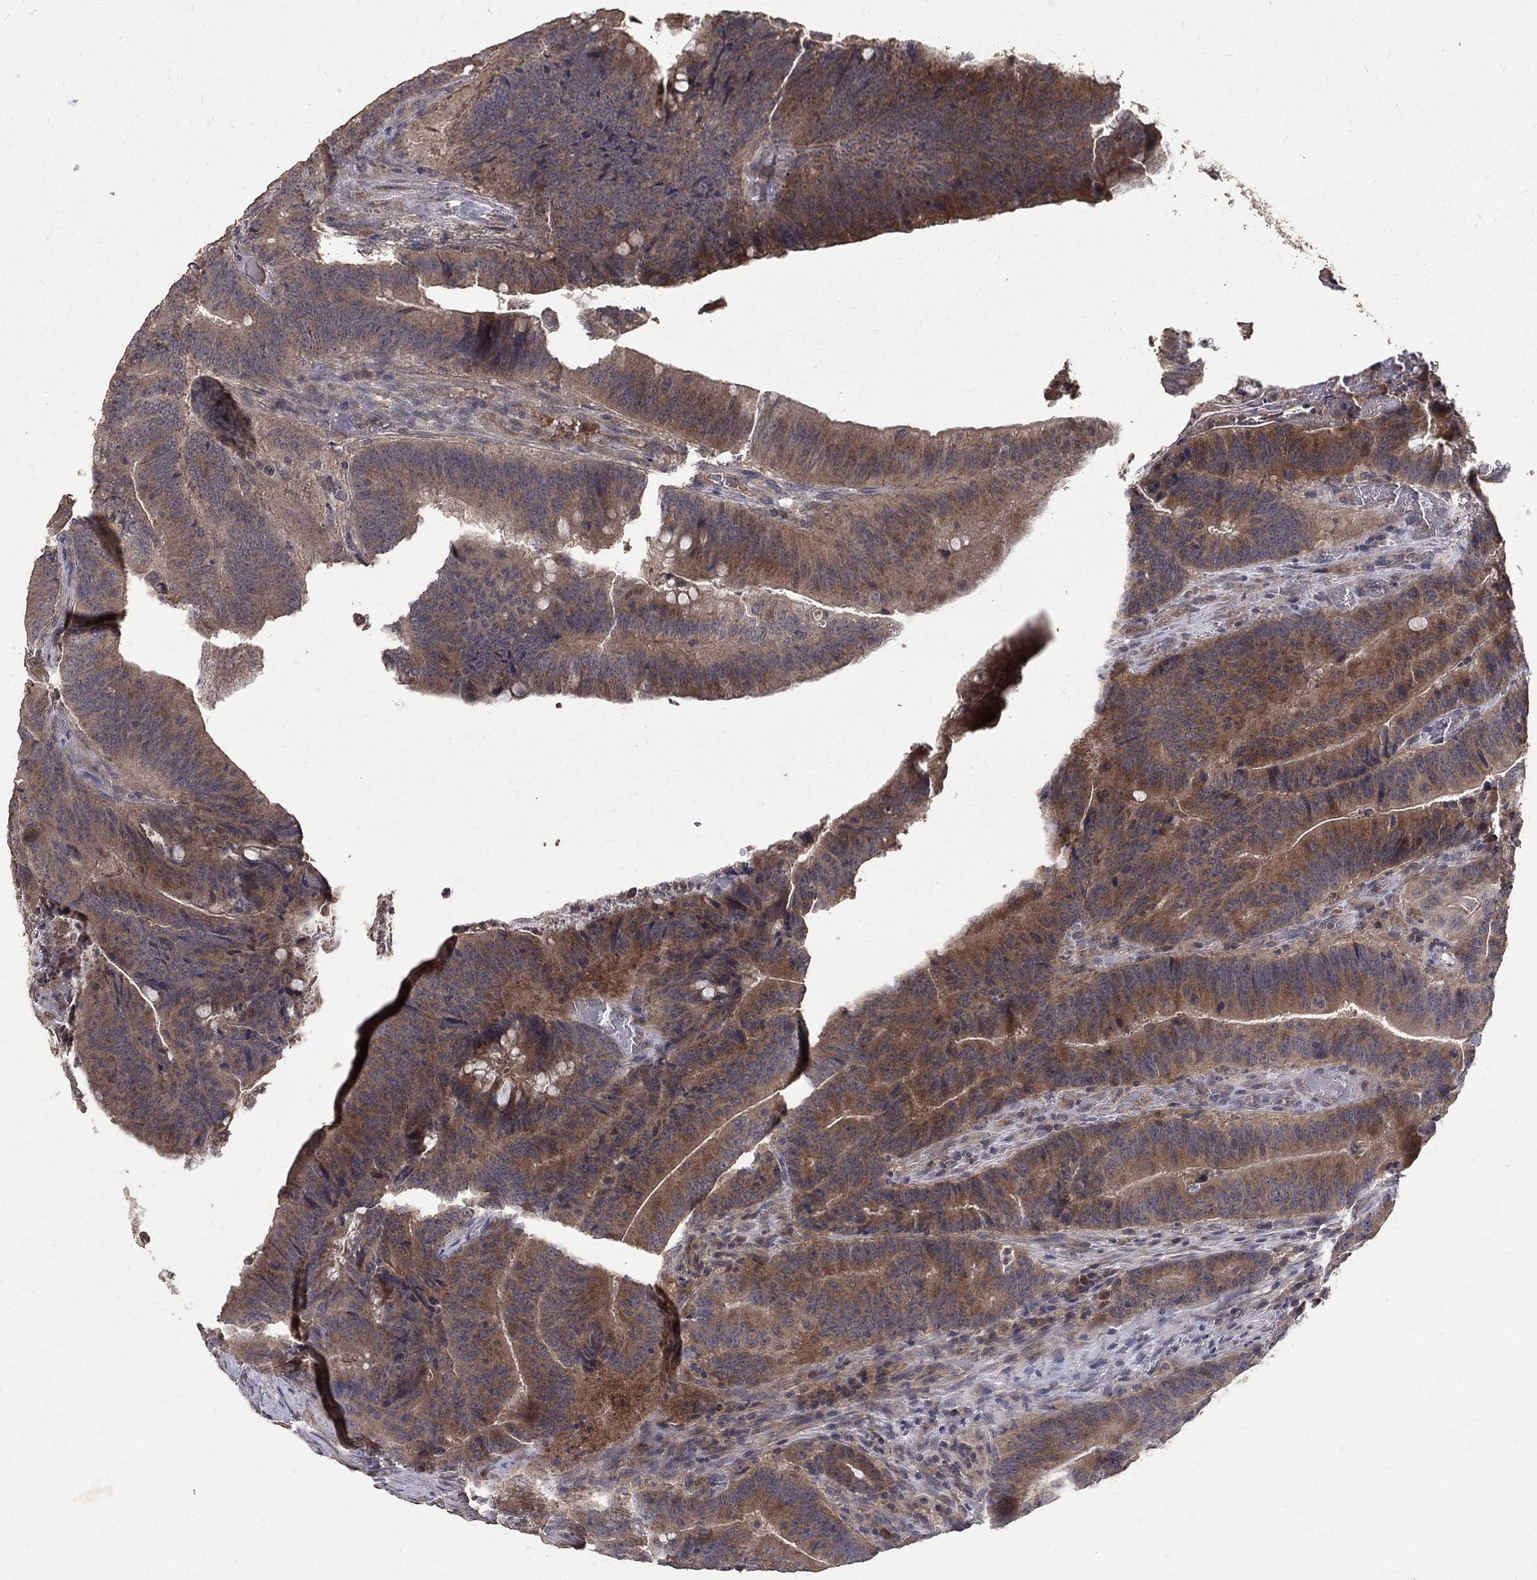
{"staining": {"intensity": "moderate", "quantity": "25%-75%", "location": "cytoplasmic/membranous"}, "tissue": "colorectal cancer", "cell_type": "Tumor cells", "image_type": "cancer", "snomed": [{"axis": "morphology", "description": "Adenocarcinoma, NOS"}, {"axis": "topography", "description": "Colon"}], "caption": "A high-resolution histopathology image shows IHC staining of adenocarcinoma (colorectal), which reveals moderate cytoplasmic/membranous positivity in about 25%-75% of tumor cells.", "gene": "C17orf75", "patient": {"sex": "female", "age": 87}}